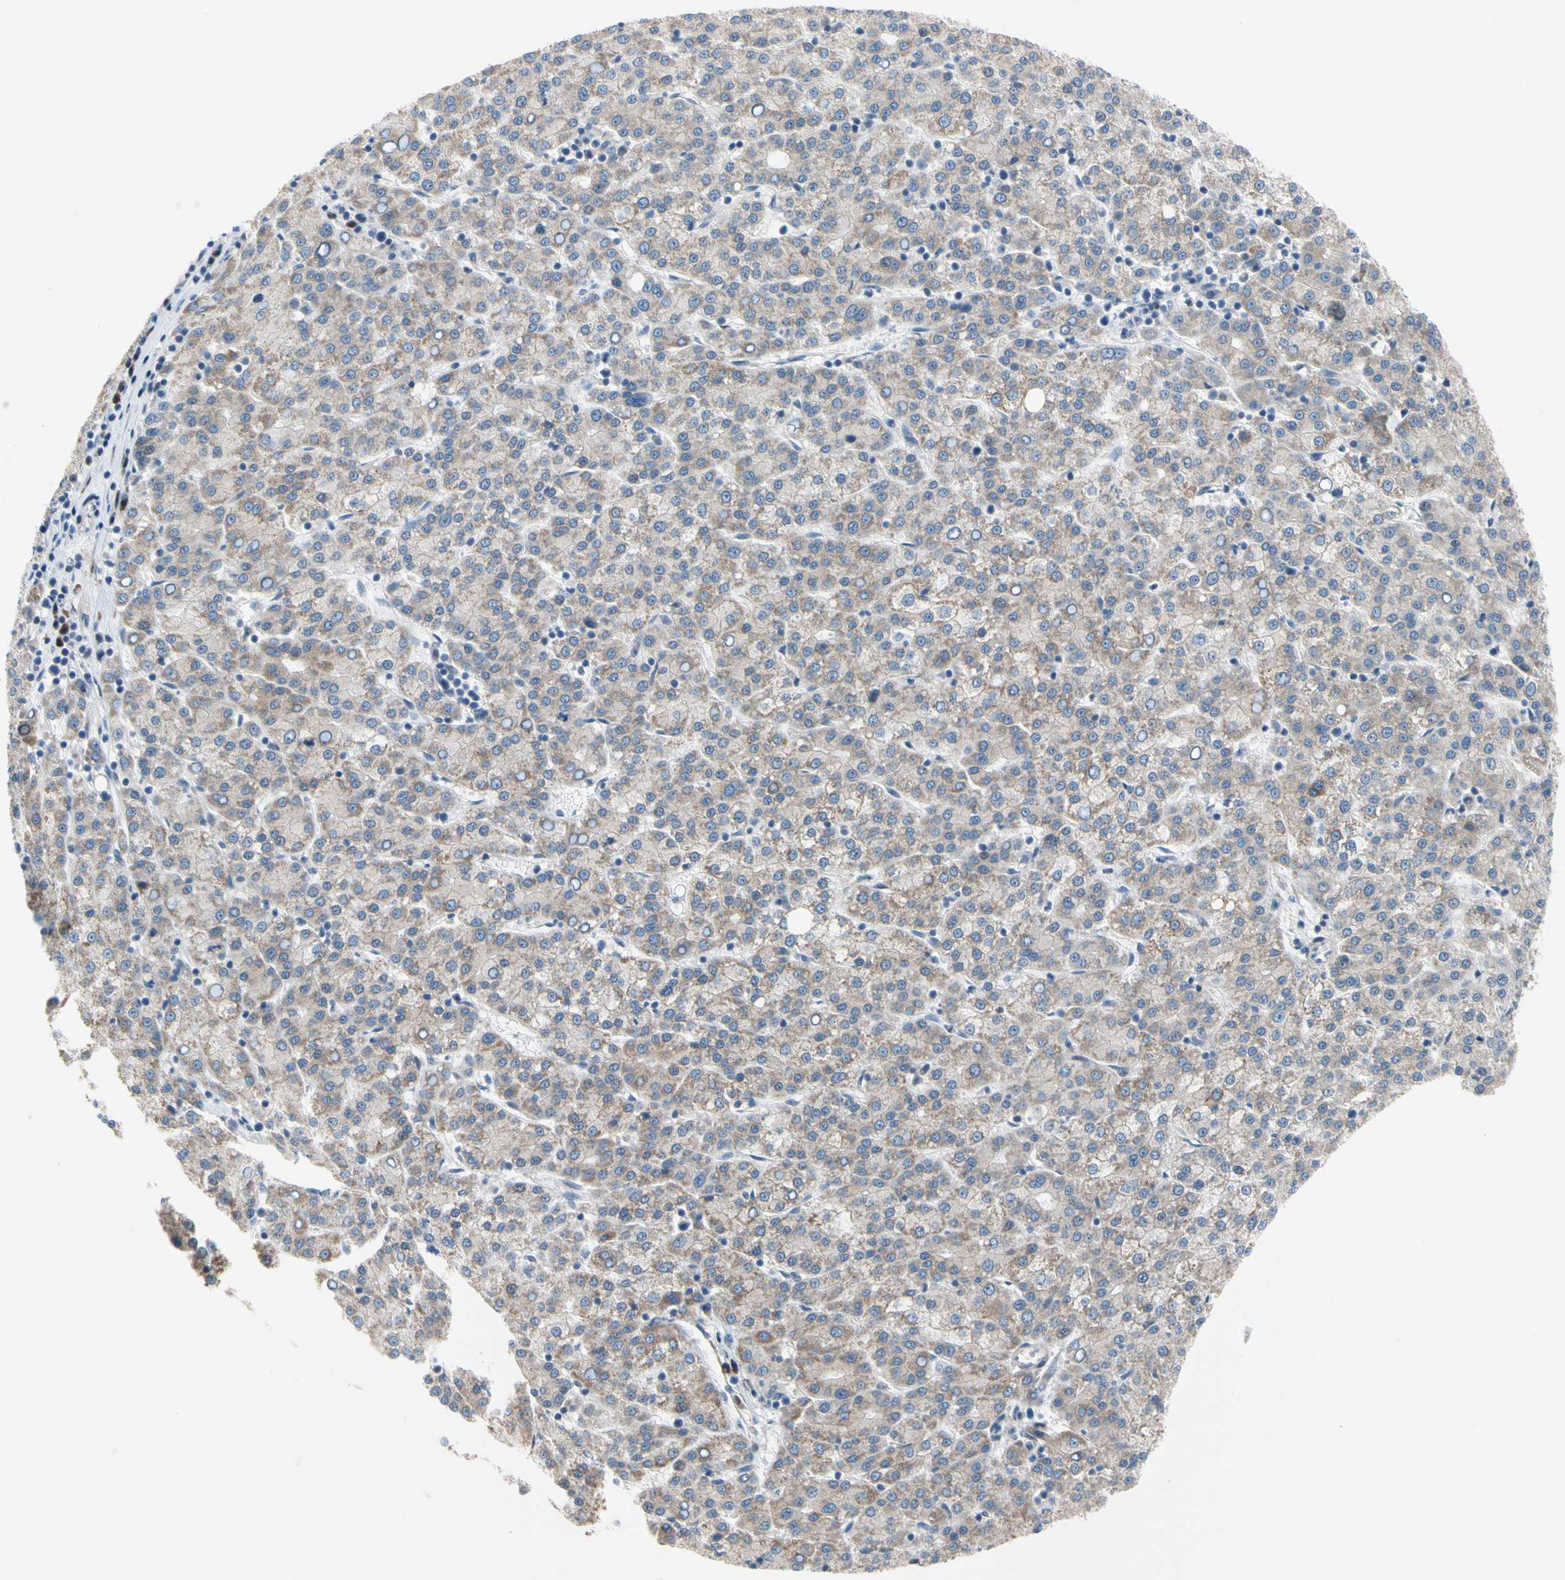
{"staining": {"intensity": "weak", "quantity": ">75%", "location": "cytoplasmic/membranous"}, "tissue": "liver cancer", "cell_type": "Tumor cells", "image_type": "cancer", "snomed": [{"axis": "morphology", "description": "Carcinoma, Hepatocellular, NOS"}, {"axis": "topography", "description": "Liver"}], "caption": "Brown immunohistochemical staining in human hepatocellular carcinoma (liver) reveals weak cytoplasmic/membranous staining in approximately >75% of tumor cells.", "gene": "MARK1", "patient": {"sex": "female", "age": 58}}